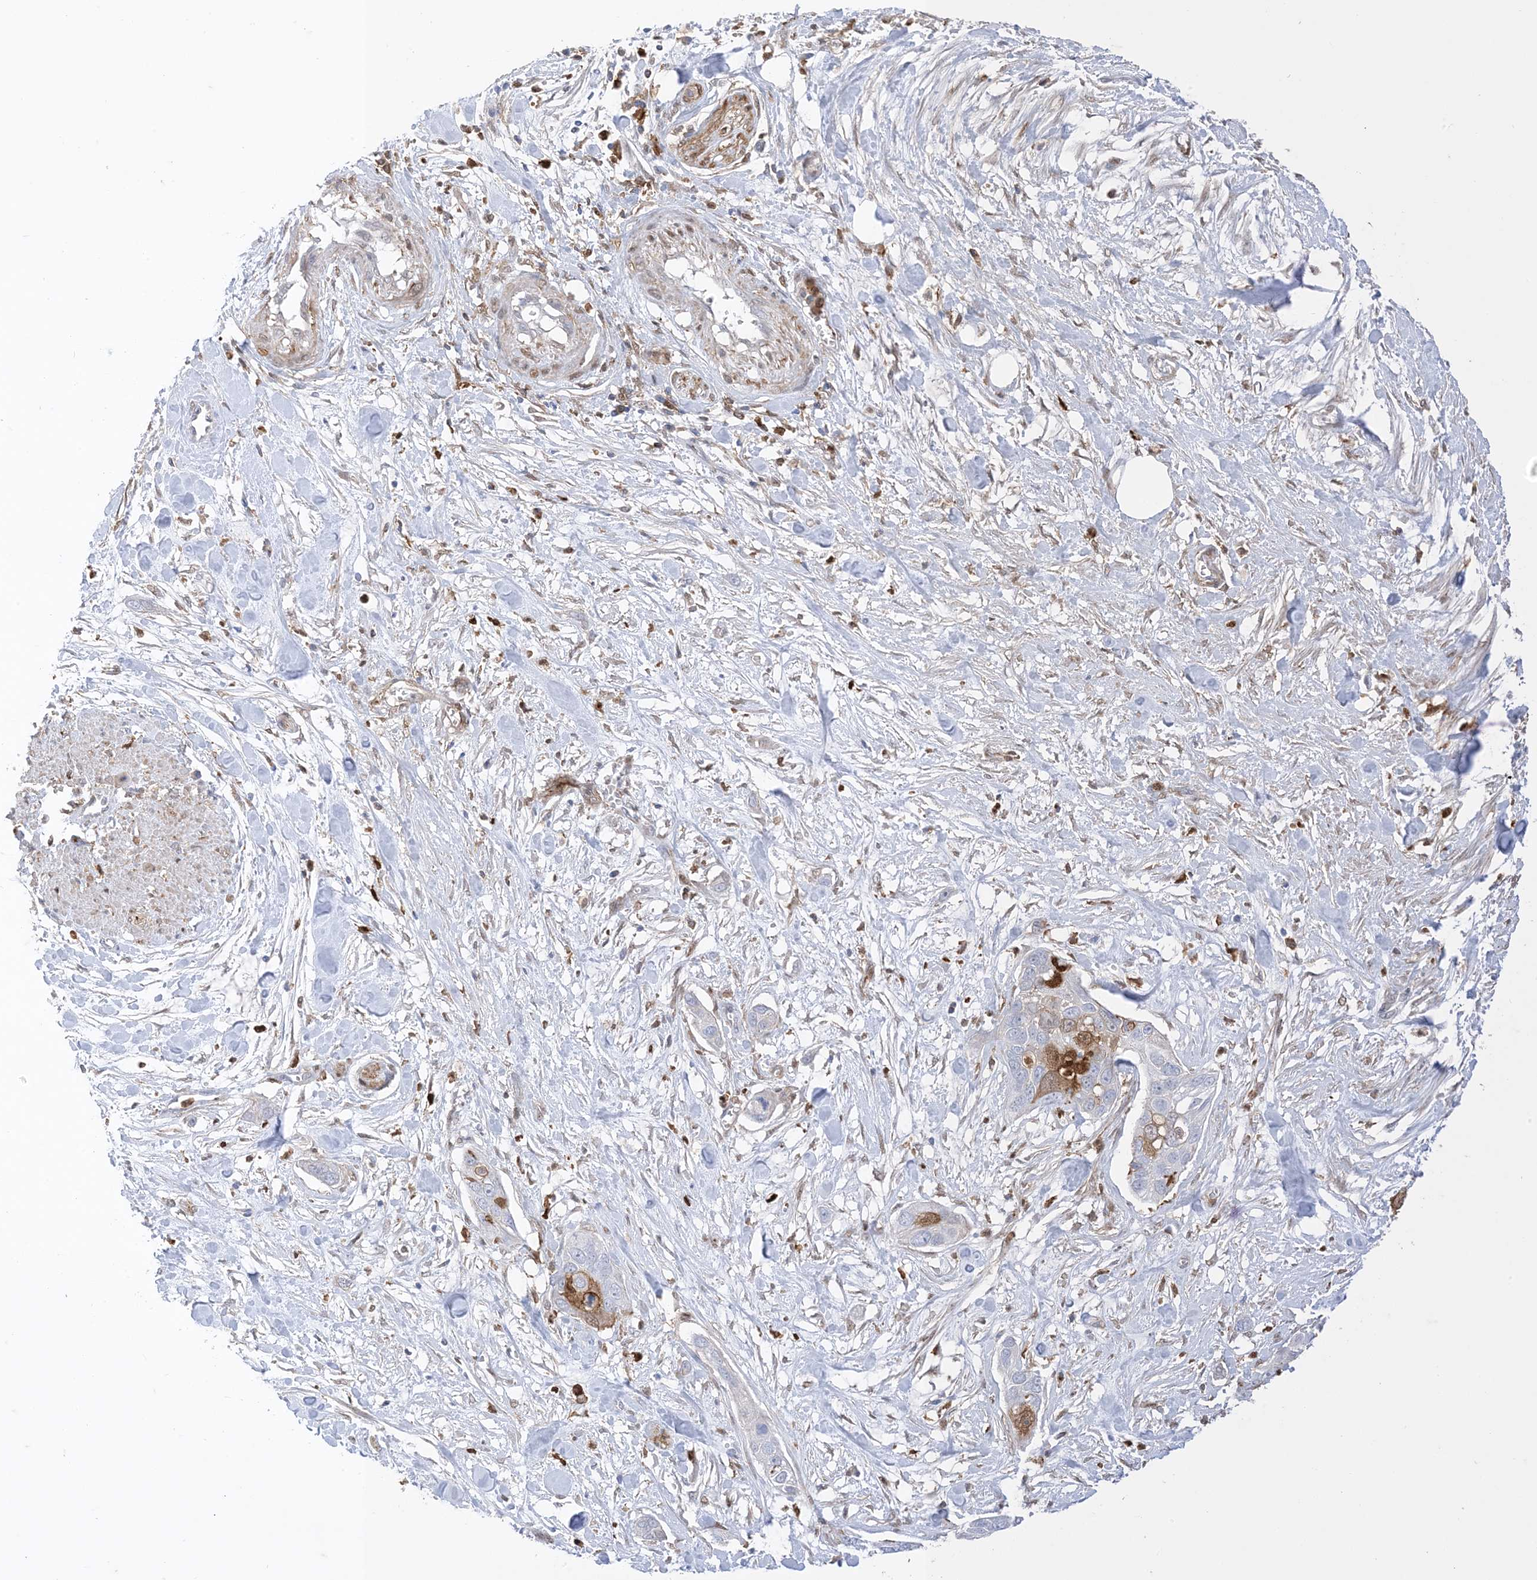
{"staining": {"intensity": "moderate", "quantity": "<25%", "location": "cytoplasmic/membranous"}, "tissue": "pancreatic cancer", "cell_type": "Tumor cells", "image_type": "cancer", "snomed": [{"axis": "morphology", "description": "Adenocarcinoma, NOS"}, {"axis": "topography", "description": "Pancreas"}], "caption": "Protein expression analysis of human pancreatic cancer (adenocarcinoma) reveals moderate cytoplasmic/membranous expression in about <25% of tumor cells.", "gene": "GSN", "patient": {"sex": "female", "age": 60}}